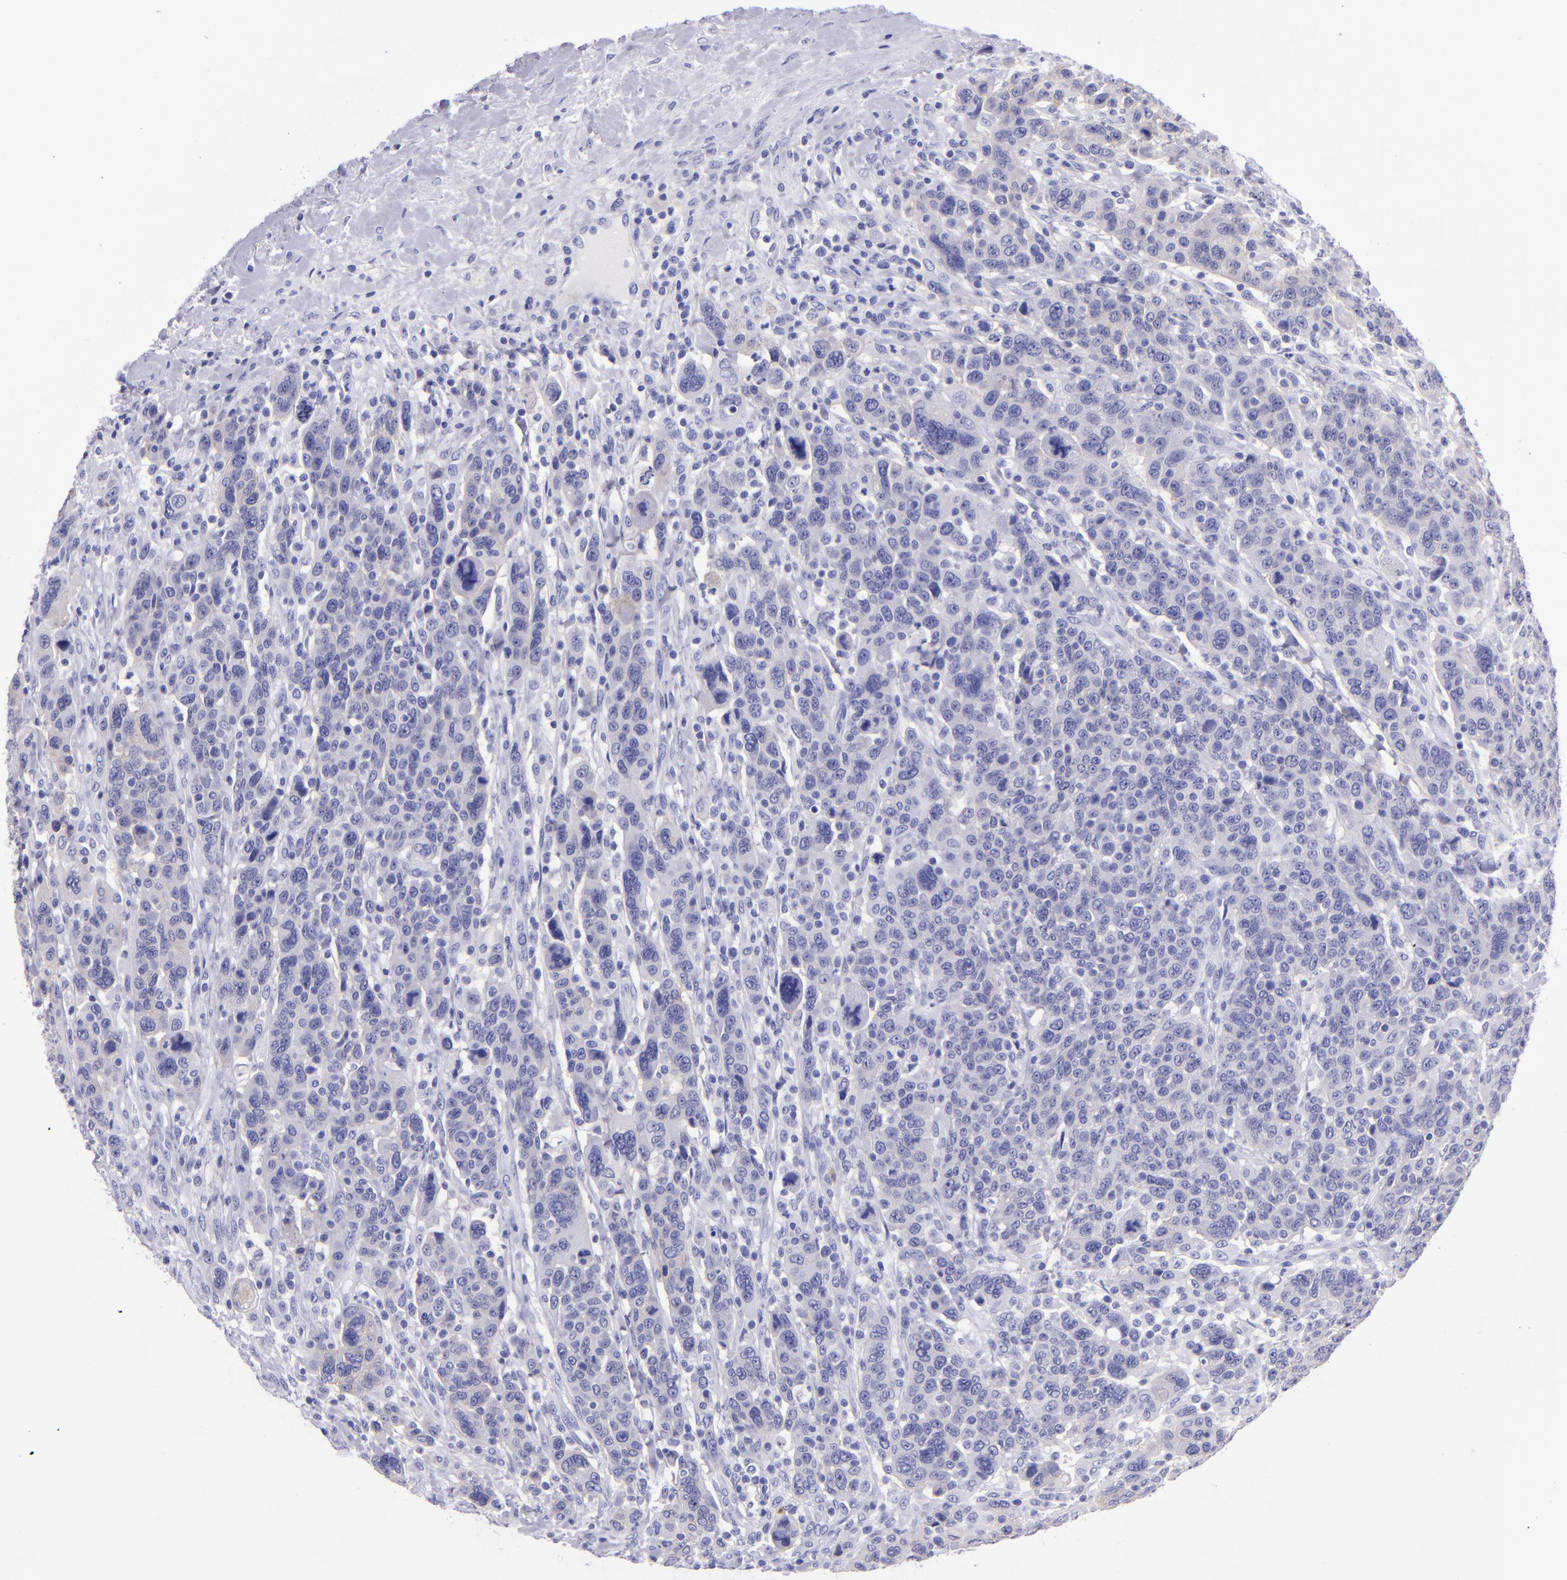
{"staining": {"intensity": "weak", "quantity": "<25%", "location": "cytoplasmic/membranous"}, "tissue": "breast cancer", "cell_type": "Tumor cells", "image_type": "cancer", "snomed": [{"axis": "morphology", "description": "Duct carcinoma"}, {"axis": "topography", "description": "Breast"}], "caption": "Immunohistochemistry (IHC) of human infiltrating ductal carcinoma (breast) displays no positivity in tumor cells.", "gene": "TYRP1", "patient": {"sex": "female", "age": 37}}